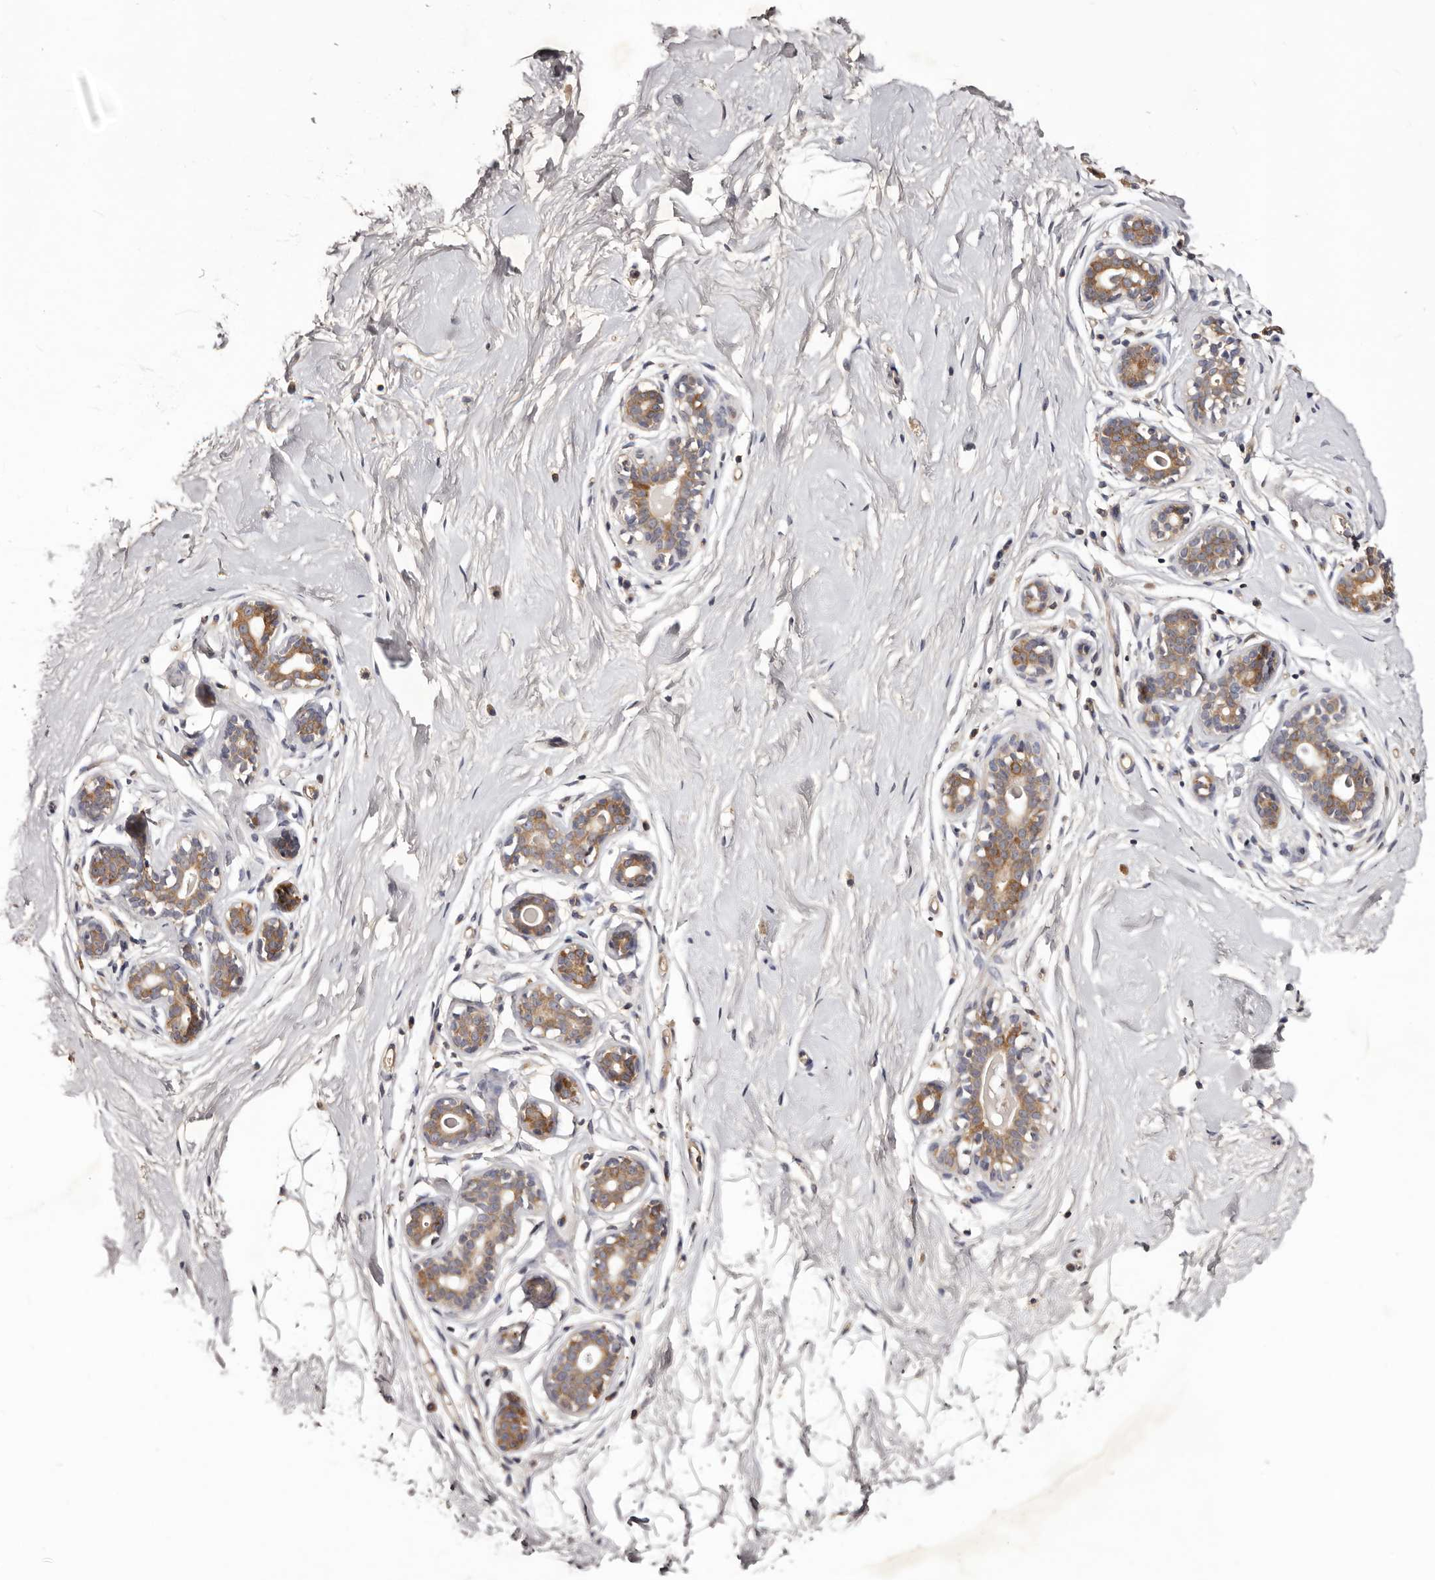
{"staining": {"intensity": "negative", "quantity": "none", "location": "none"}, "tissue": "breast", "cell_type": "Adipocytes", "image_type": "normal", "snomed": [{"axis": "morphology", "description": "Normal tissue, NOS"}, {"axis": "morphology", "description": "Adenoma, NOS"}, {"axis": "topography", "description": "Breast"}], "caption": "A histopathology image of human breast is negative for staining in adipocytes. (Brightfield microscopy of DAB (3,3'-diaminobenzidine) immunohistochemistry (IHC) at high magnification).", "gene": "LTV1", "patient": {"sex": "female", "age": 23}}